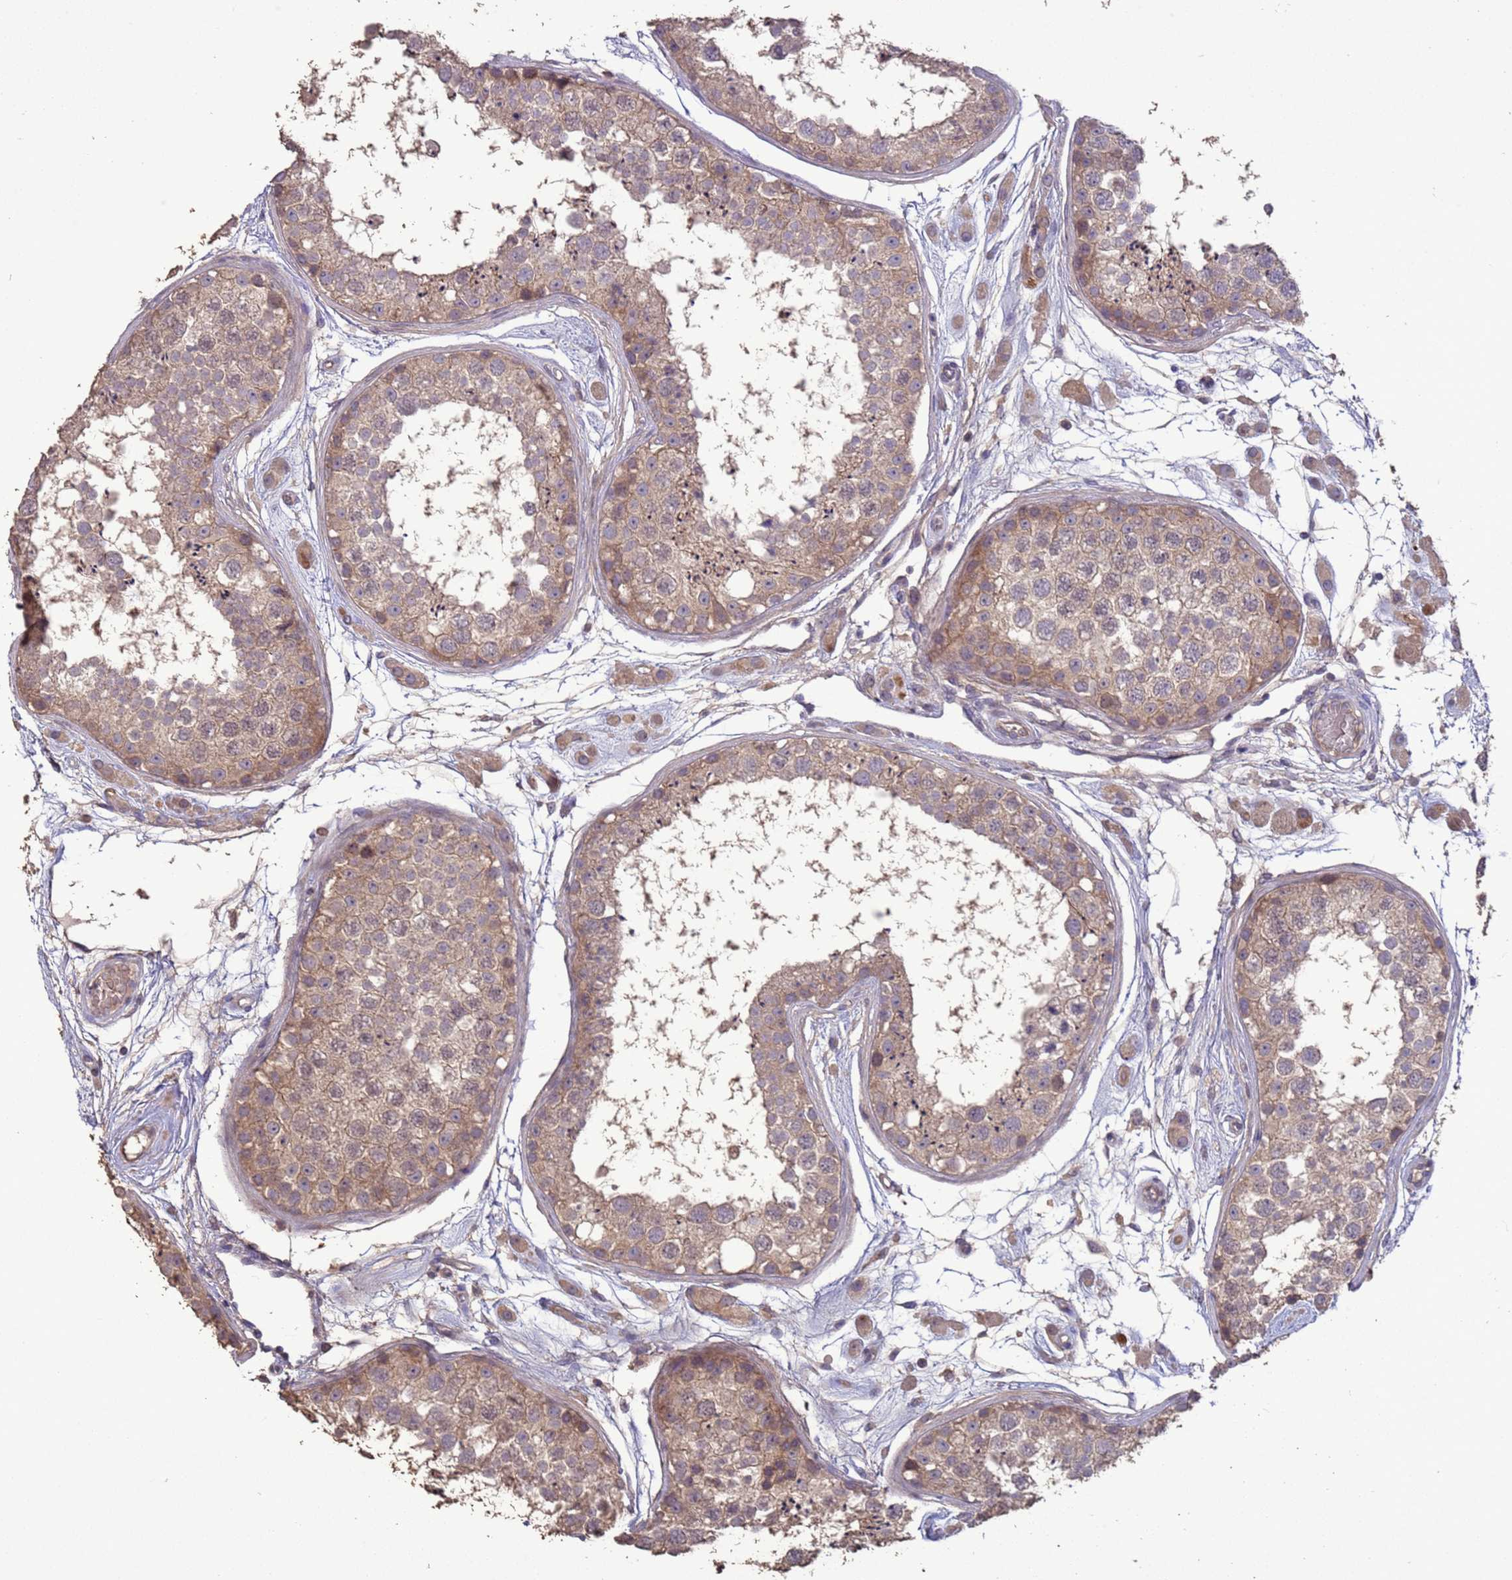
{"staining": {"intensity": "moderate", "quantity": ">75%", "location": "cytoplasmic/membranous"}, "tissue": "testis", "cell_type": "Cells in seminiferous ducts", "image_type": "normal", "snomed": [{"axis": "morphology", "description": "Normal tissue, NOS"}, {"axis": "topography", "description": "Testis"}], "caption": "Cells in seminiferous ducts exhibit medium levels of moderate cytoplasmic/membranous expression in approximately >75% of cells in benign testis. (DAB IHC, brown staining for protein, blue staining for nuclei).", "gene": "SLC9B2", "patient": {"sex": "male", "age": 25}}